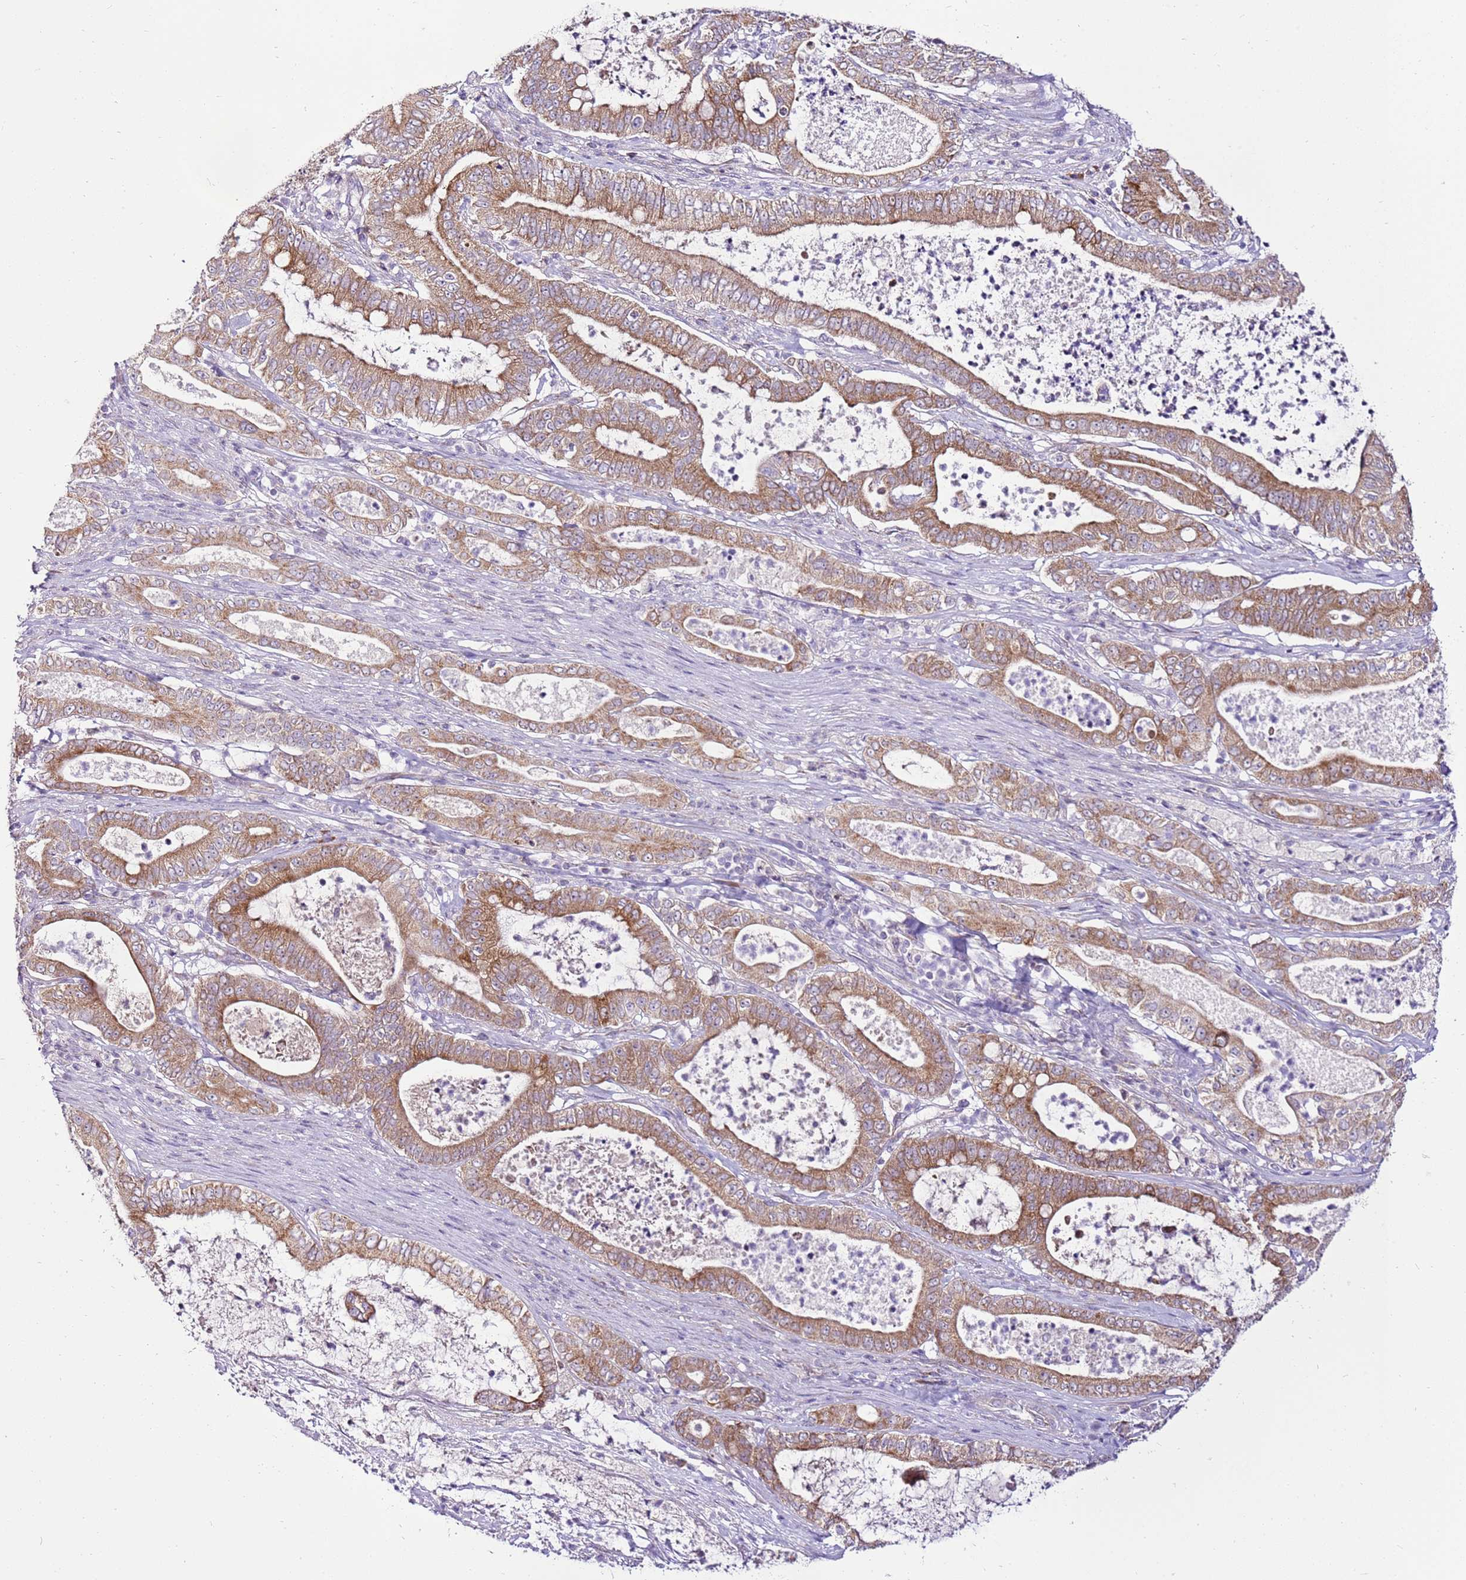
{"staining": {"intensity": "moderate", "quantity": ">75%", "location": "cytoplasmic/membranous"}, "tissue": "pancreatic cancer", "cell_type": "Tumor cells", "image_type": "cancer", "snomed": [{"axis": "morphology", "description": "Adenocarcinoma, NOS"}, {"axis": "topography", "description": "Pancreas"}], "caption": "Immunohistochemistry (DAB) staining of pancreatic cancer (adenocarcinoma) reveals moderate cytoplasmic/membranous protein expression in about >75% of tumor cells. (Brightfield microscopy of DAB IHC at high magnification).", "gene": "MRPL36", "patient": {"sex": "male", "age": 71}}